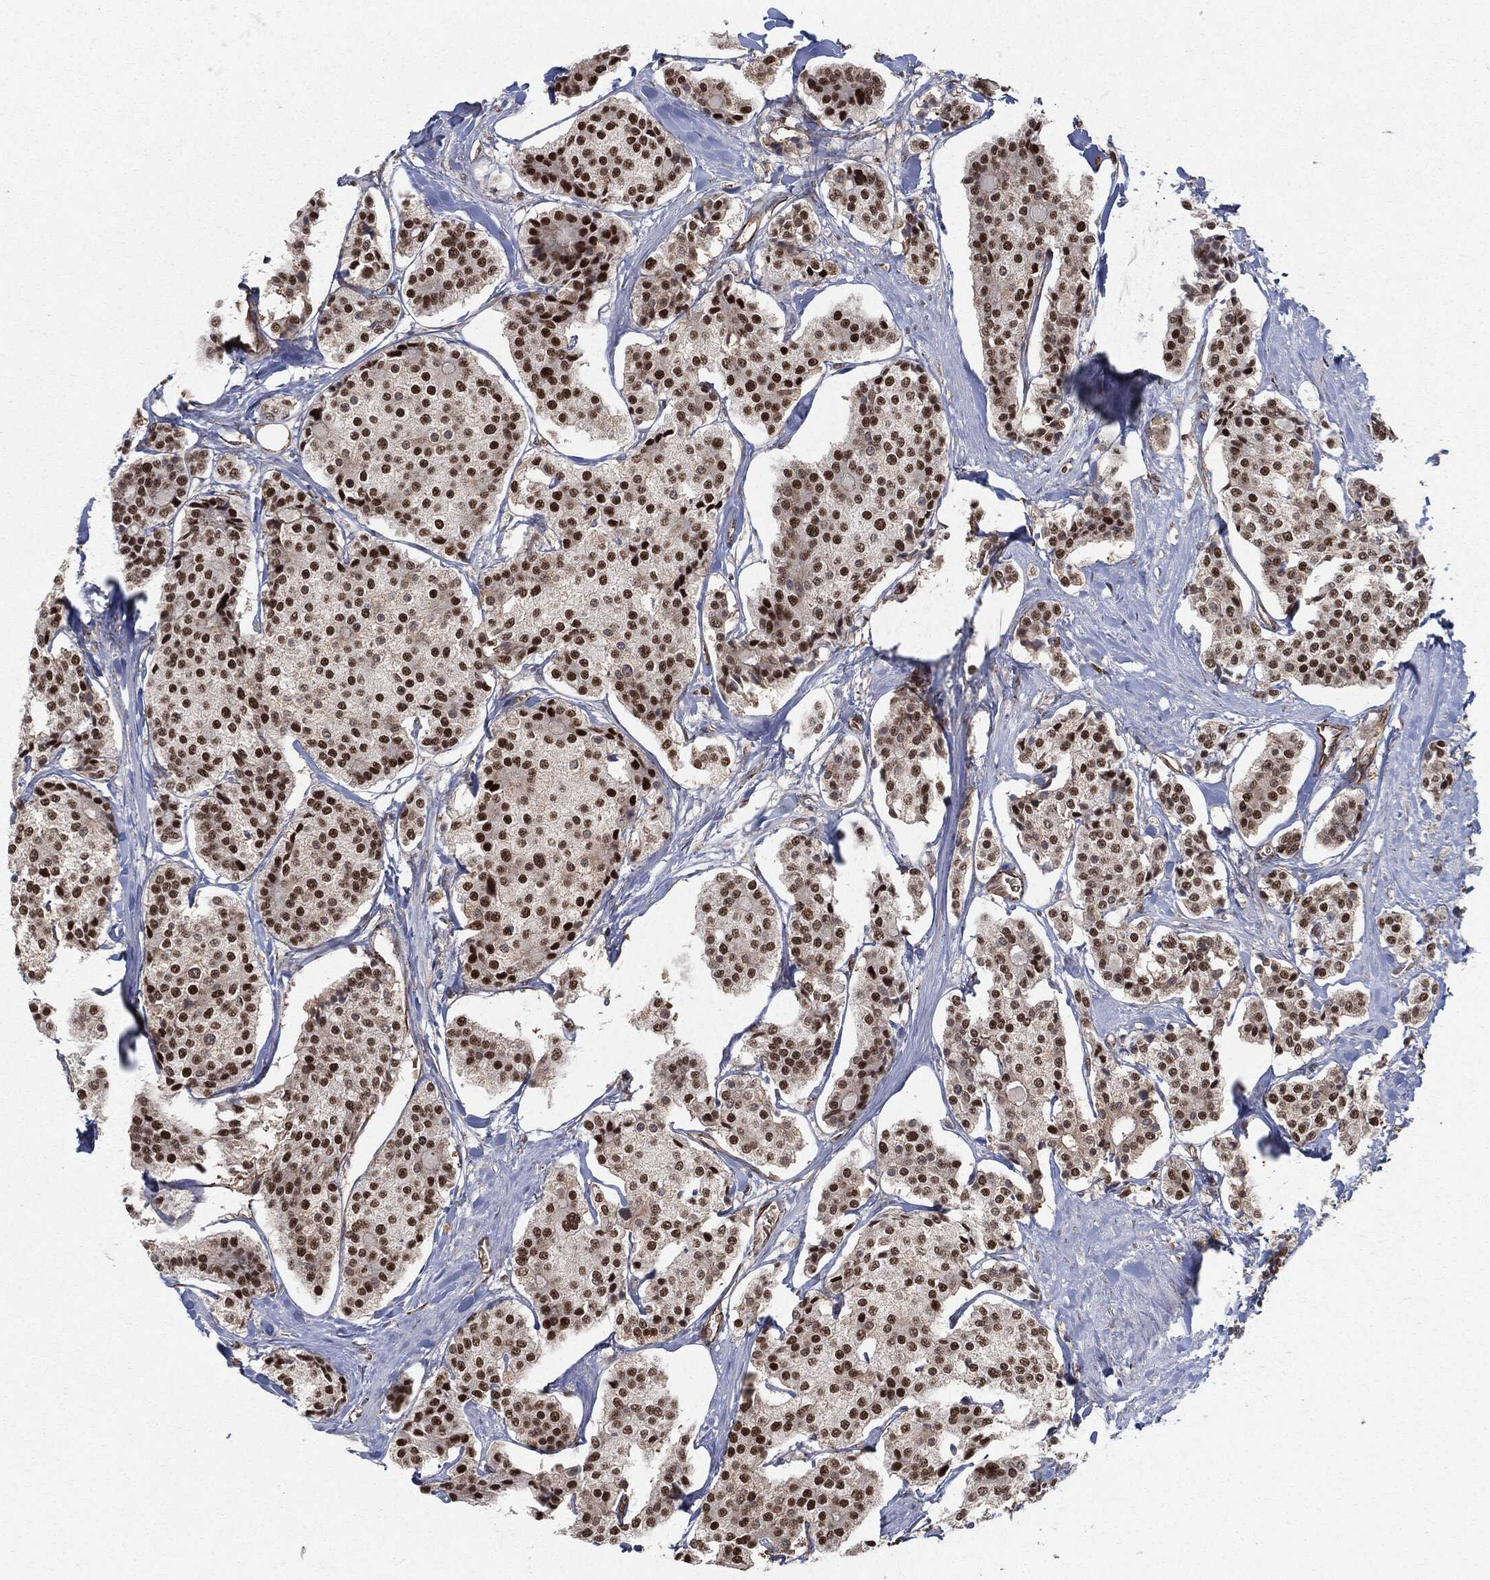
{"staining": {"intensity": "strong", "quantity": "25%-75%", "location": "nuclear"}, "tissue": "carcinoid", "cell_type": "Tumor cells", "image_type": "cancer", "snomed": [{"axis": "morphology", "description": "Carcinoid, malignant, NOS"}, {"axis": "topography", "description": "Small intestine"}], "caption": "A high amount of strong nuclear expression is present in approximately 25%-75% of tumor cells in carcinoid tissue.", "gene": "TP53RK", "patient": {"sex": "female", "age": 65}}